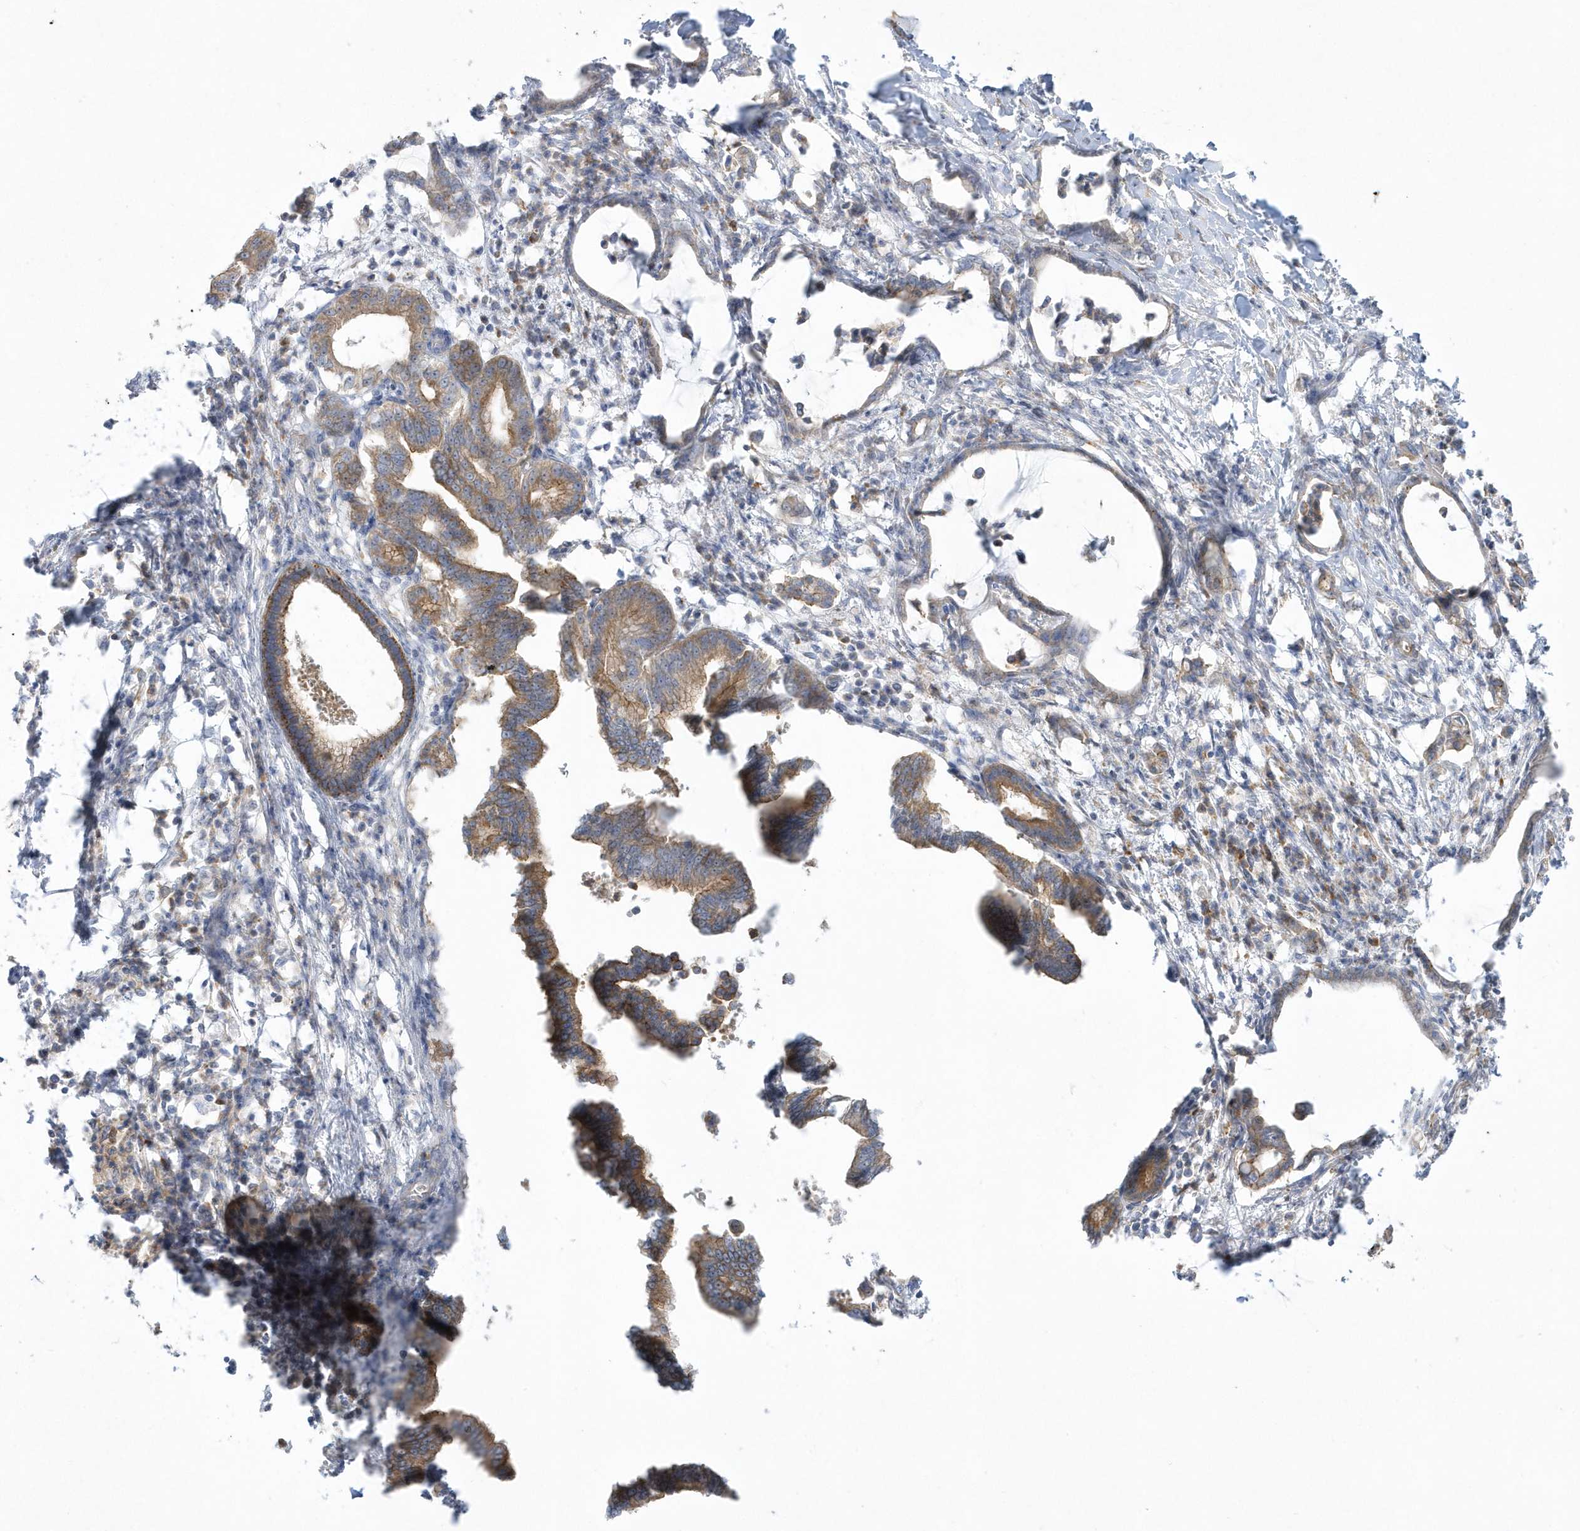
{"staining": {"intensity": "moderate", "quantity": ">75%", "location": "cytoplasmic/membranous"}, "tissue": "pancreatic cancer", "cell_type": "Tumor cells", "image_type": "cancer", "snomed": [{"axis": "morphology", "description": "Adenocarcinoma, NOS"}, {"axis": "topography", "description": "Pancreas"}], "caption": "The photomicrograph reveals a brown stain indicating the presence of a protein in the cytoplasmic/membranous of tumor cells in pancreatic cancer.", "gene": "DNAJC18", "patient": {"sex": "female", "age": 55}}